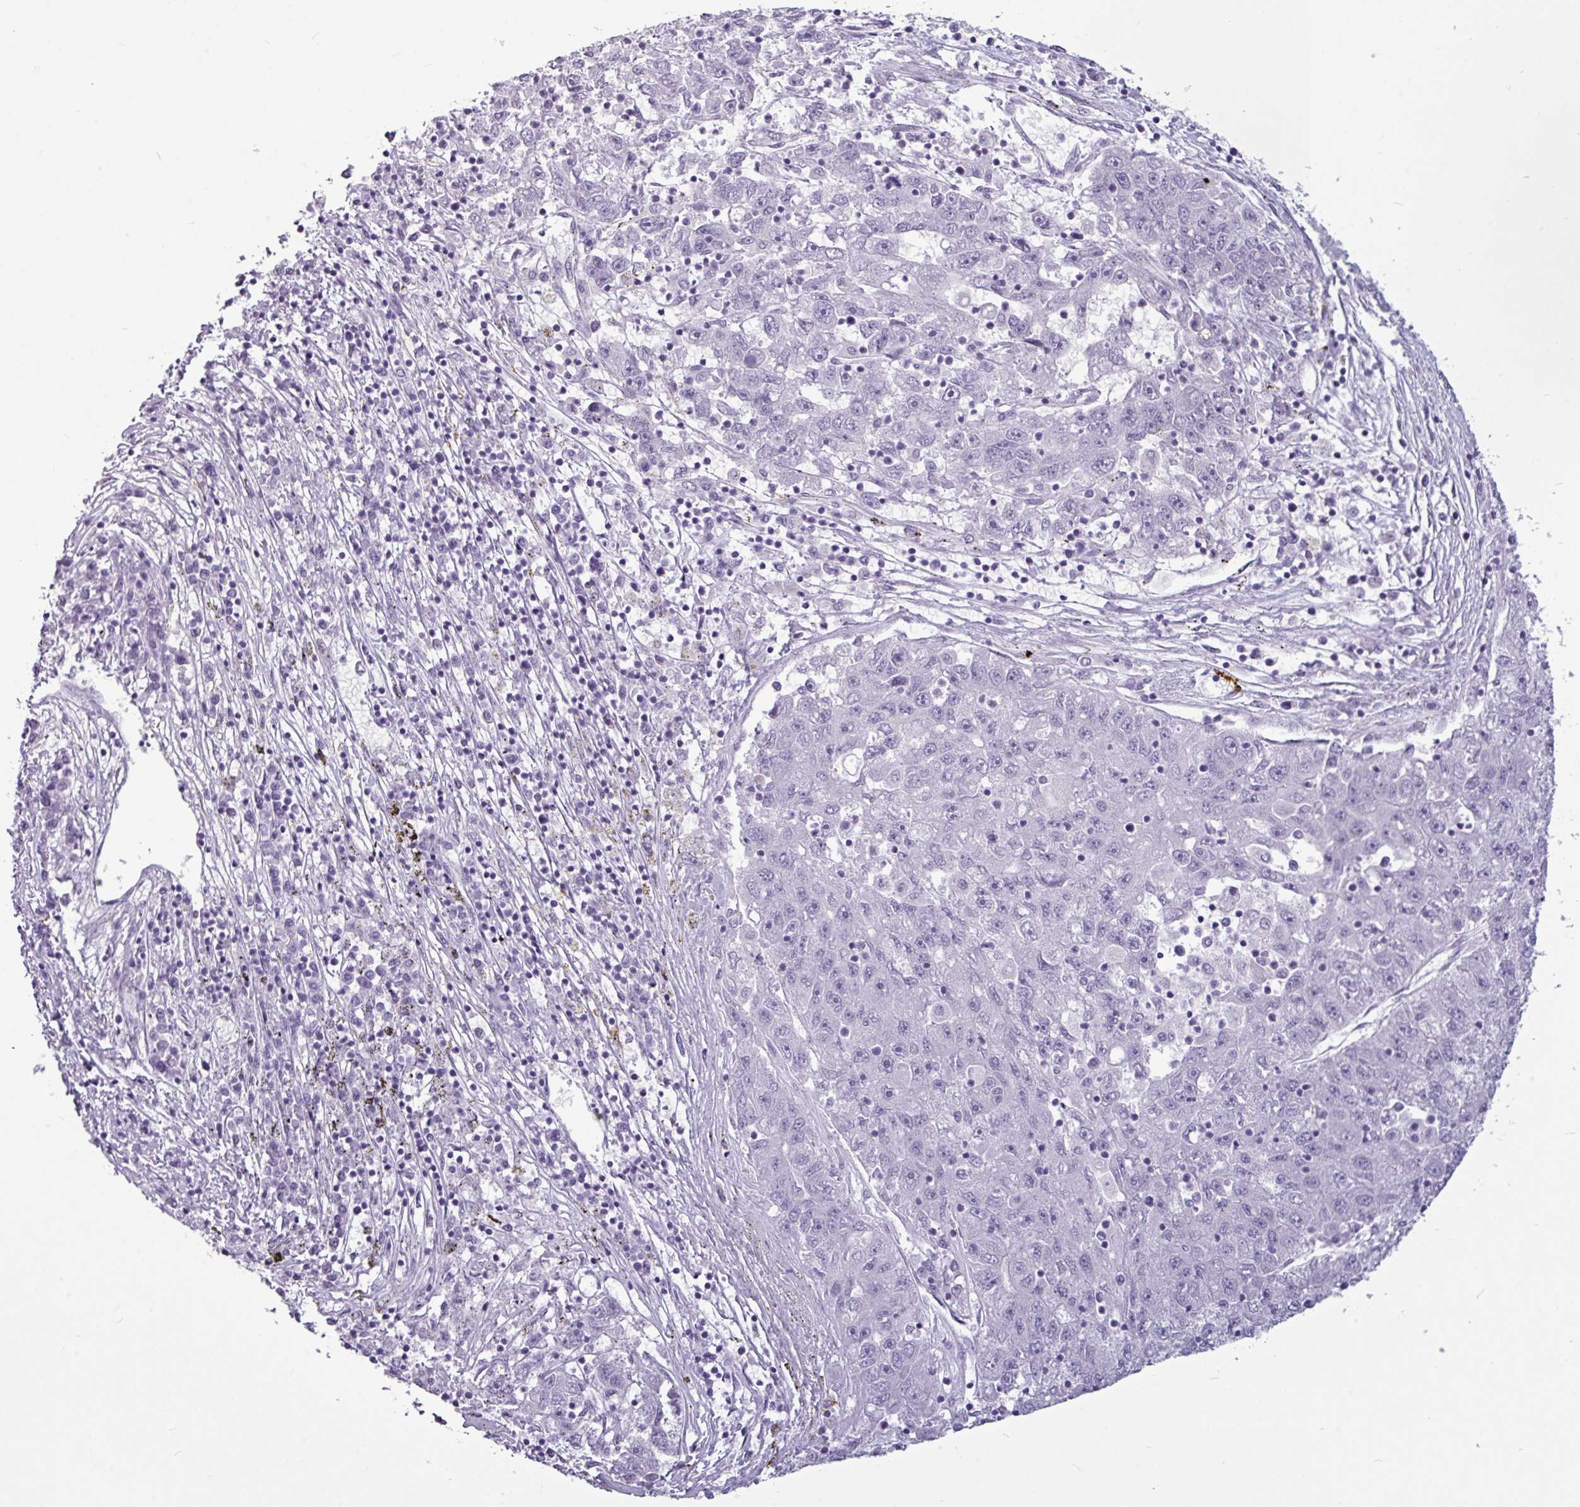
{"staining": {"intensity": "negative", "quantity": "none", "location": "none"}, "tissue": "liver cancer", "cell_type": "Tumor cells", "image_type": "cancer", "snomed": [{"axis": "morphology", "description": "Carcinoma, Hepatocellular, NOS"}, {"axis": "topography", "description": "Liver"}], "caption": "IHC of human liver cancer demonstrates no expression in tumor cells.", "gene": "AMY2A", "patient": {"sex": "male", "age": 49}}